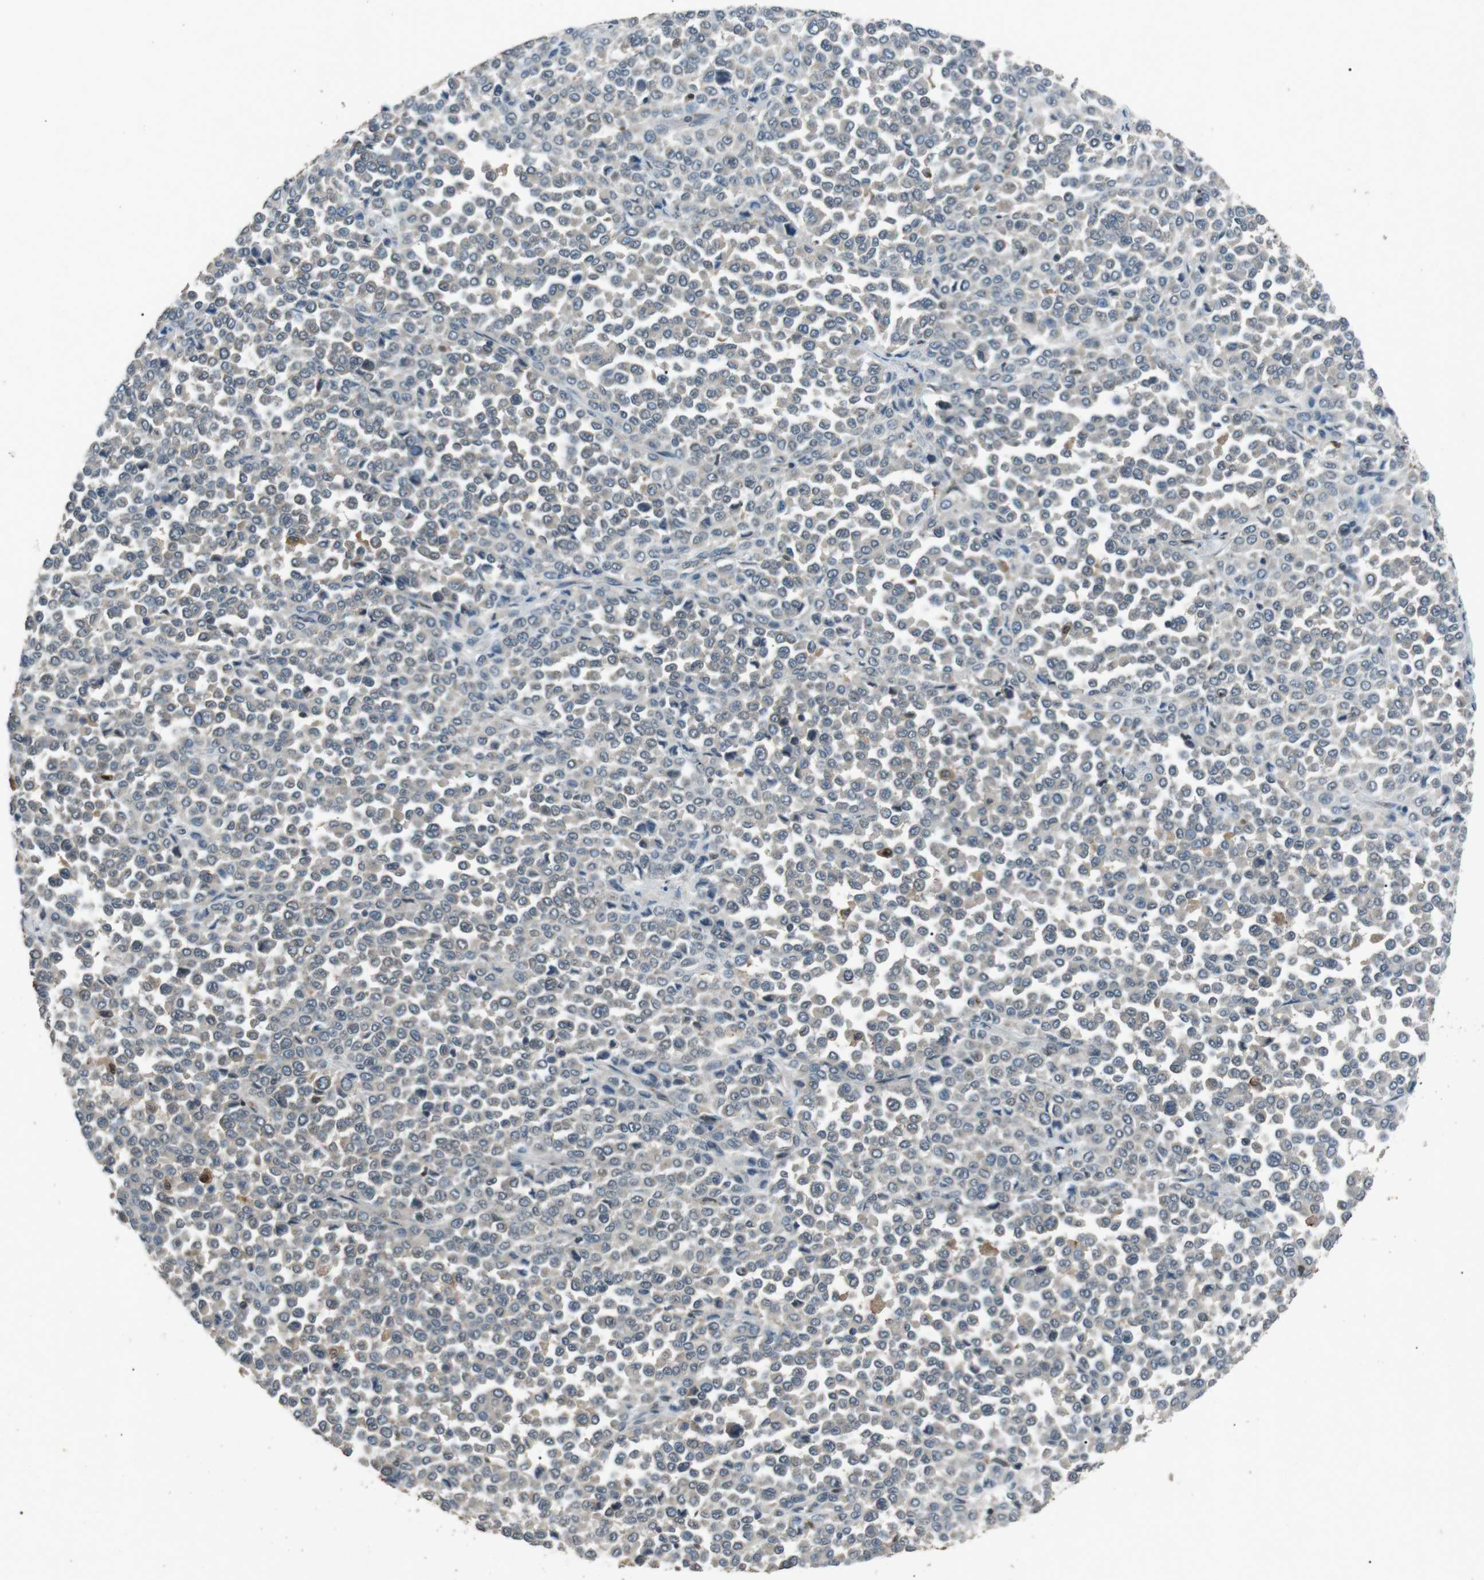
{"staining": {"intensity": "negative", "quantity": "none", "location": "none"}, "tissue": "melanoma", "cell_type": "Tumor cells", "image_type": "cancer", "snomed": [{"axis": "morphology", "description": "Malignant melanoma, Metastatic site"}, {"axis": "topography", "description": "Pancreas"}], "caption": "Immunohistochemical staining of malignant melanoma (metastatic site) shows no significant staining in tumor cells. The staining was performed using DAB (3,3'-diaminobenzidine) to visualize the protein expression in brown, while the nuclei were stained in blue with hematoxylin (Magnification: 20x).", "gene": "NEK7", "patient": {"sex": "female", "age": 30}}